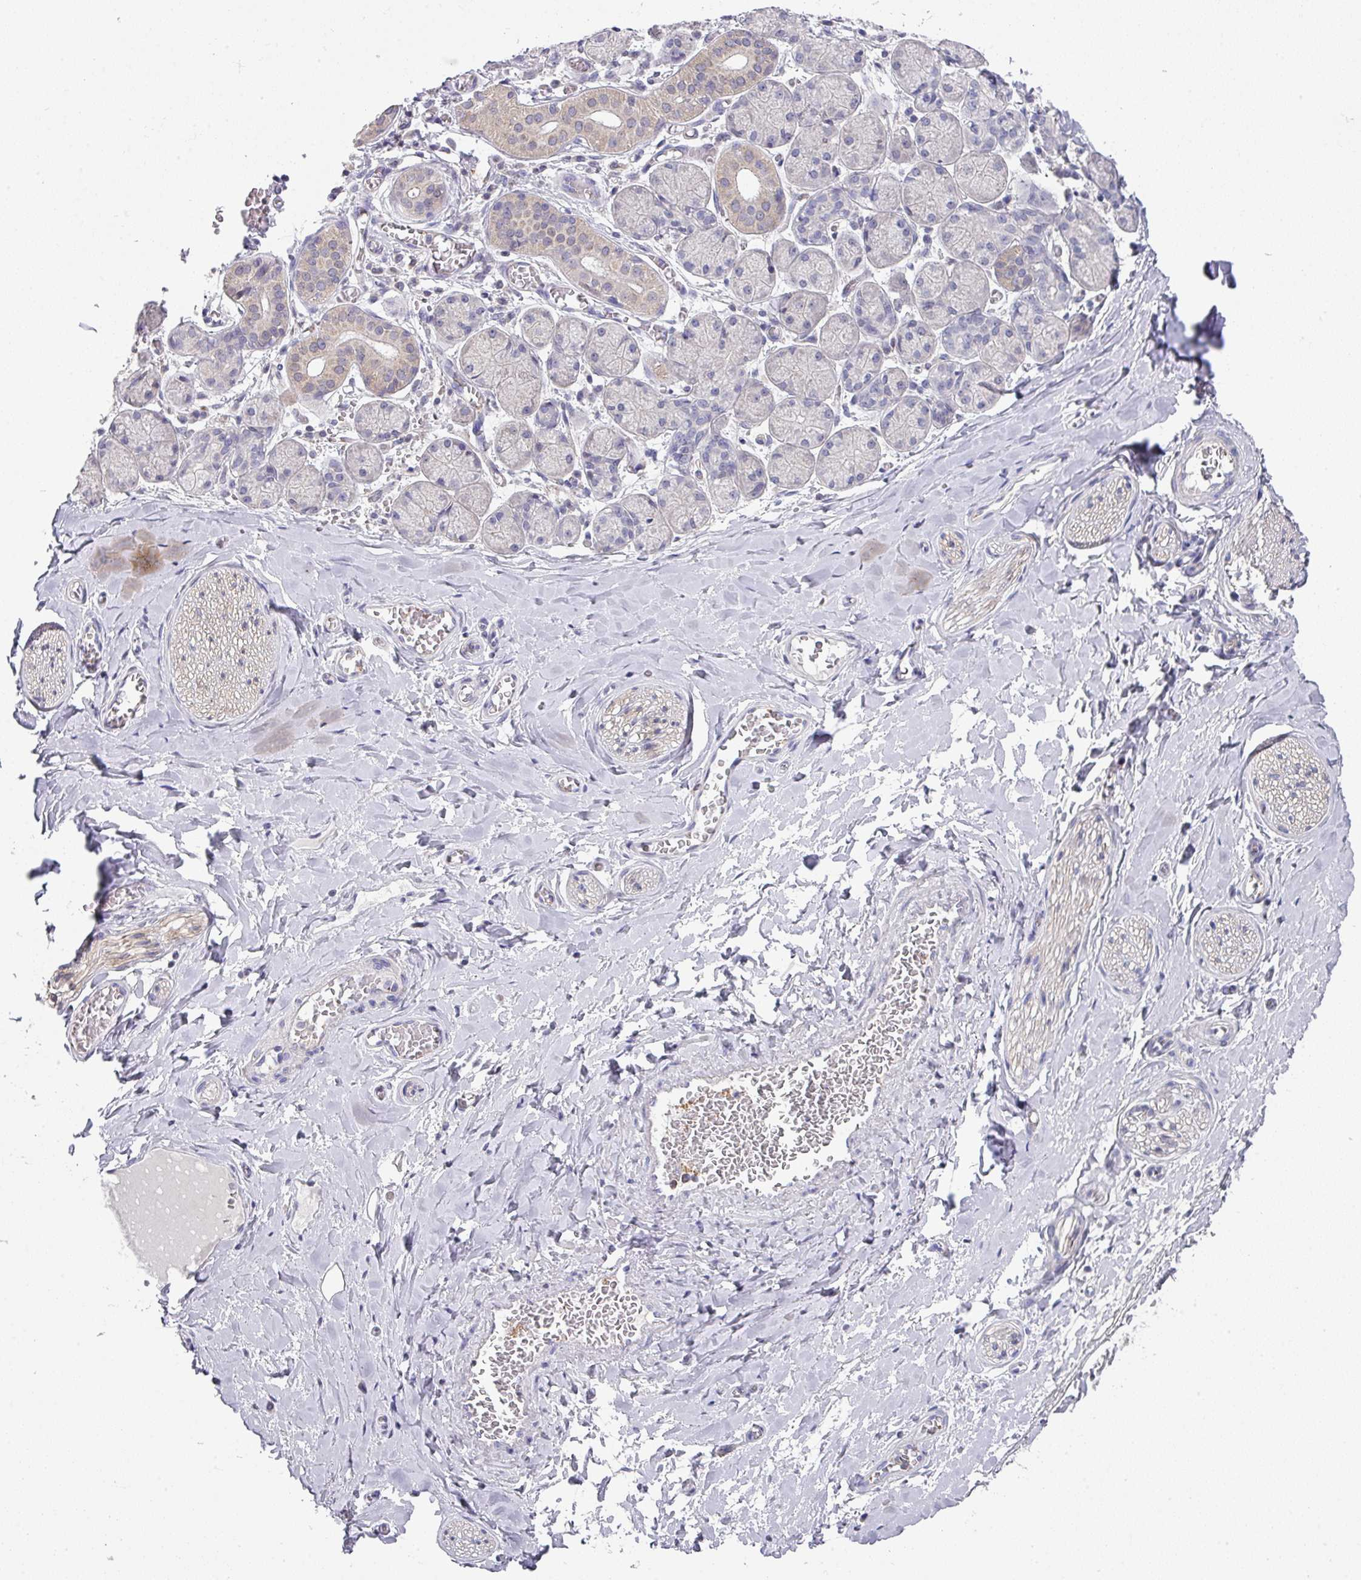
{"staining": {"intensity": "negative", "quantity": "none", "location": "none"}, "tissue": "adipose tissue", "cell_type": "Adipocytes", "image_type": "normal", "snomed": [{"axis": "morphology", "description": "Normal tissue, NOS"}, {"axis": "topography", "description": "Salivary gland"}, {"axis": "topography", "description": "Peripheral nerve tissue"}], "caption": "A high-resolution micrograph shows immunohistochemistry staining of unremarkable adipose tissue, which demonstrates no significant positivity in adipocytes.", "gene": "DCAF12L1", "patient": {"sex": "female", "age": 24}}